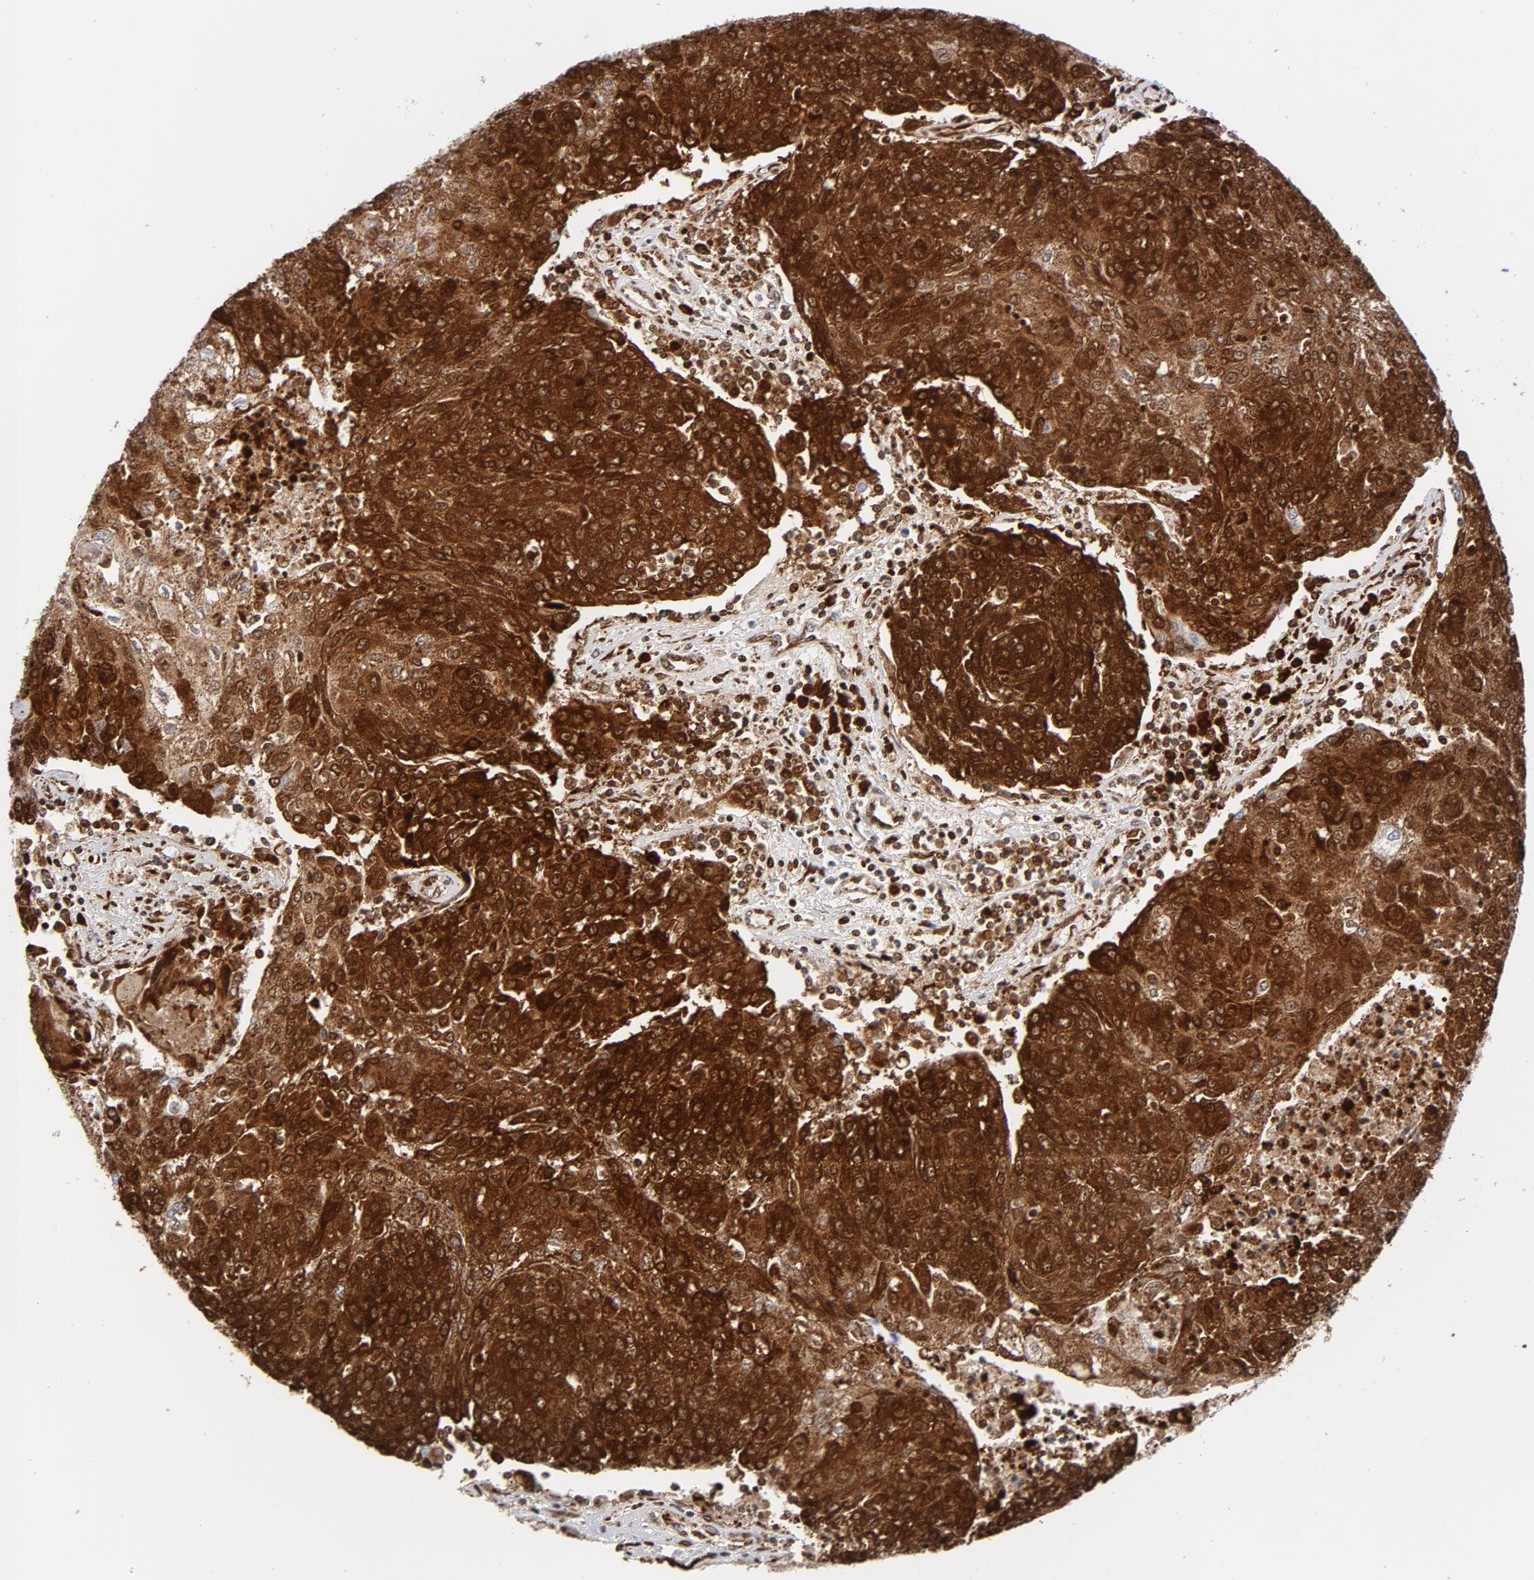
{"staining": {"intensity": "strong", "quantity": ">75%", "location": "cytoplasmic/membranous,nuclear"}, "tissue": "urothelial cancer", "cell_type": "Tumor cells", "image_type": "cancer", "snomed": [{"axis": "morphology", "description": "Urothelial carcinoma, High grade"}, {"axis": "topography", "description": "Urinary bladder"}], "caption": "IHC staining of urothelial cancer, which exhibits high levels of strong cytoplasmic/membranous and nuclear positivity in approximately >75% of tumor cells indicating strong cytoplasmic/membranous and nuclear protein staining. The staining was performed using DAB (brown) for protein detection and nuclei were counterstained in hematoxylin (blue).", "gene": "CYCS", "patient": {"sex": "female", "age": 85}}